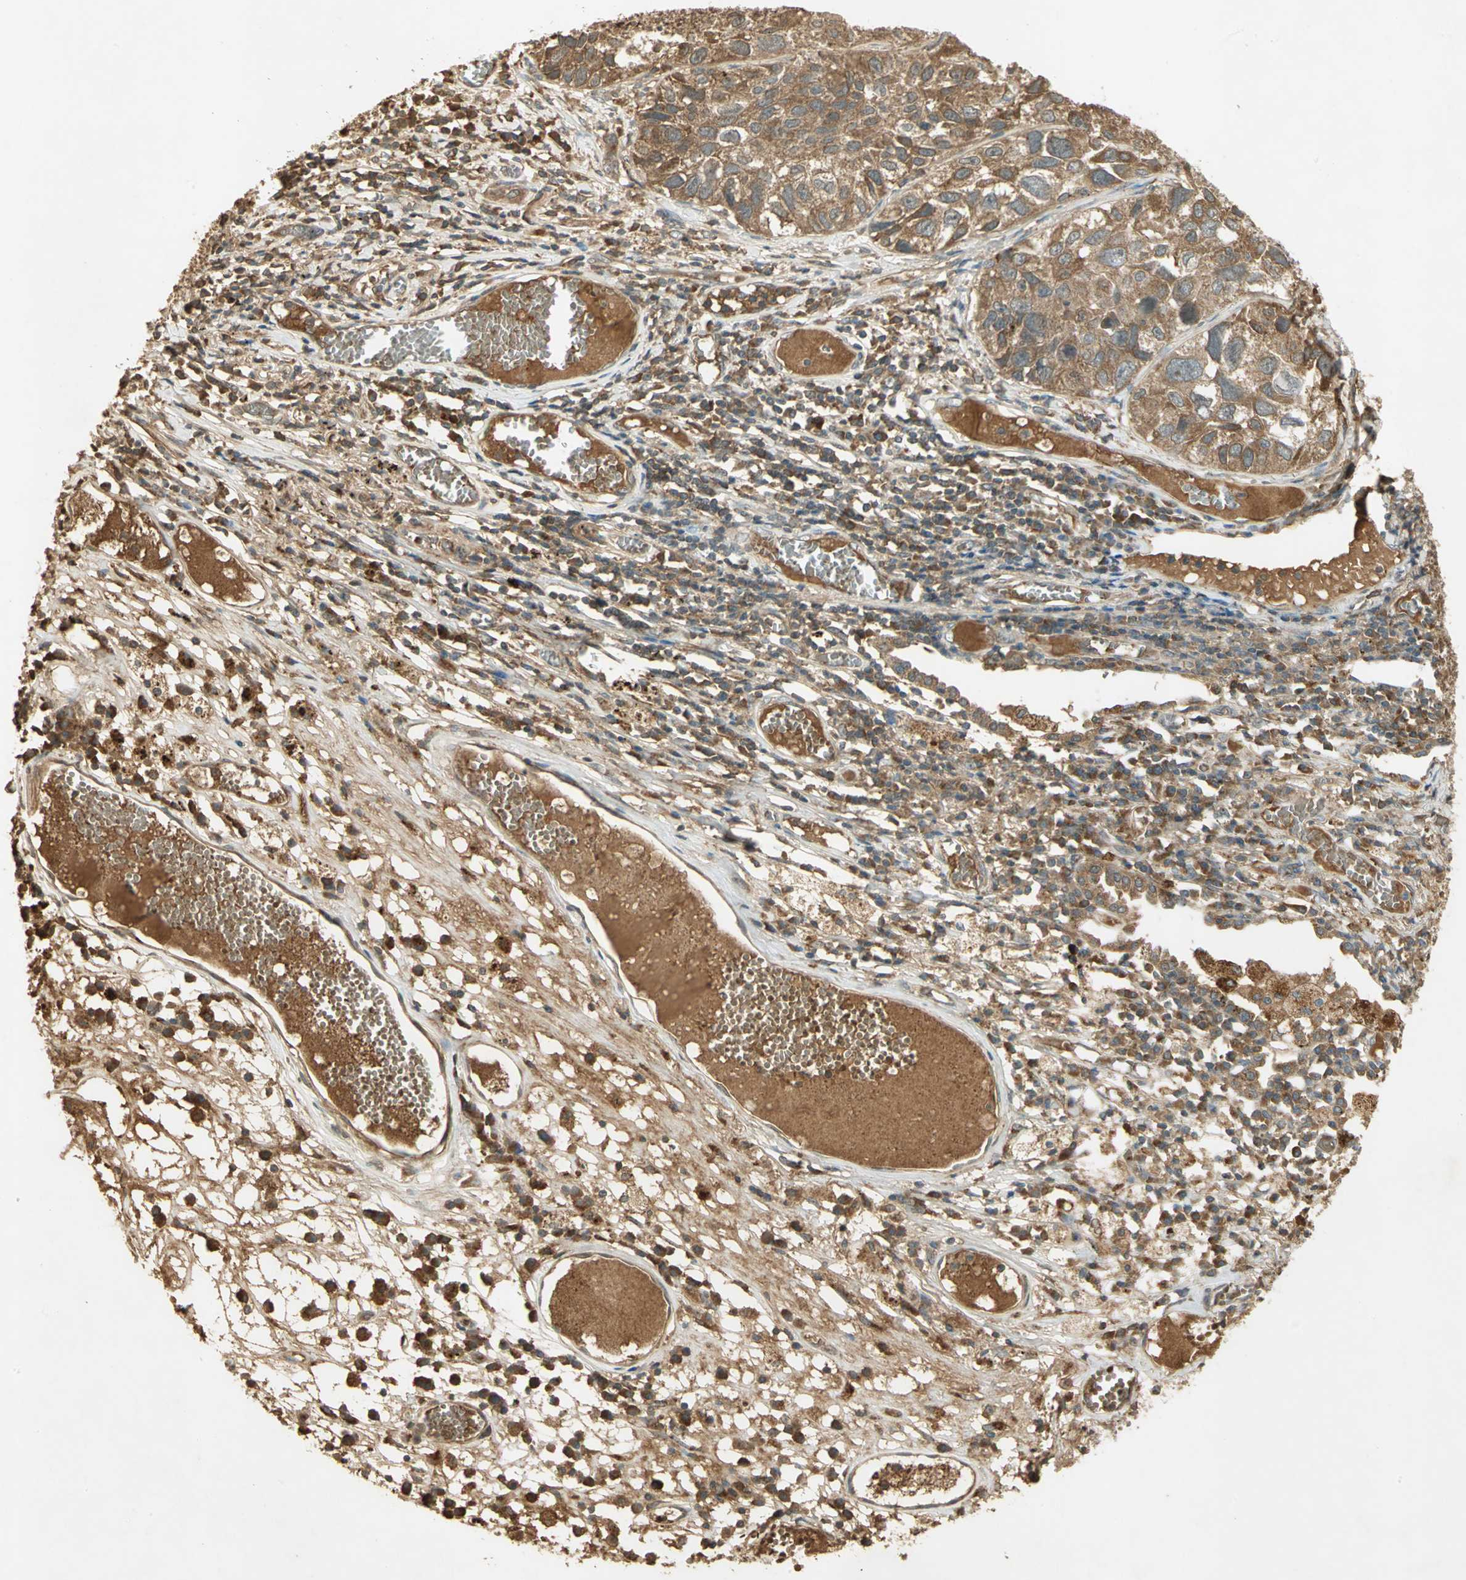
{"staining": {"intensity": "strong", "quantity": ">75%", "location": "cytoplasmic/membranous"}, "tissue": "lung cancer", "cell_type": "Tumor cells", "image_type": "cancer", "snomed": [{"axis": "morphology", "description": "Squamous cell carcinoma, NOS"}, {"axis": "topography", "description": "Lung"}], "caption": "This is a photomicrograph of immunohistochemistry staining of lung squamous cell carcinoma, which shows strong positivity in the cytoplasmic/membranous of tumor cells.", "gene": "KEAP1", "patient": {"sex": "male", "age": 71}}